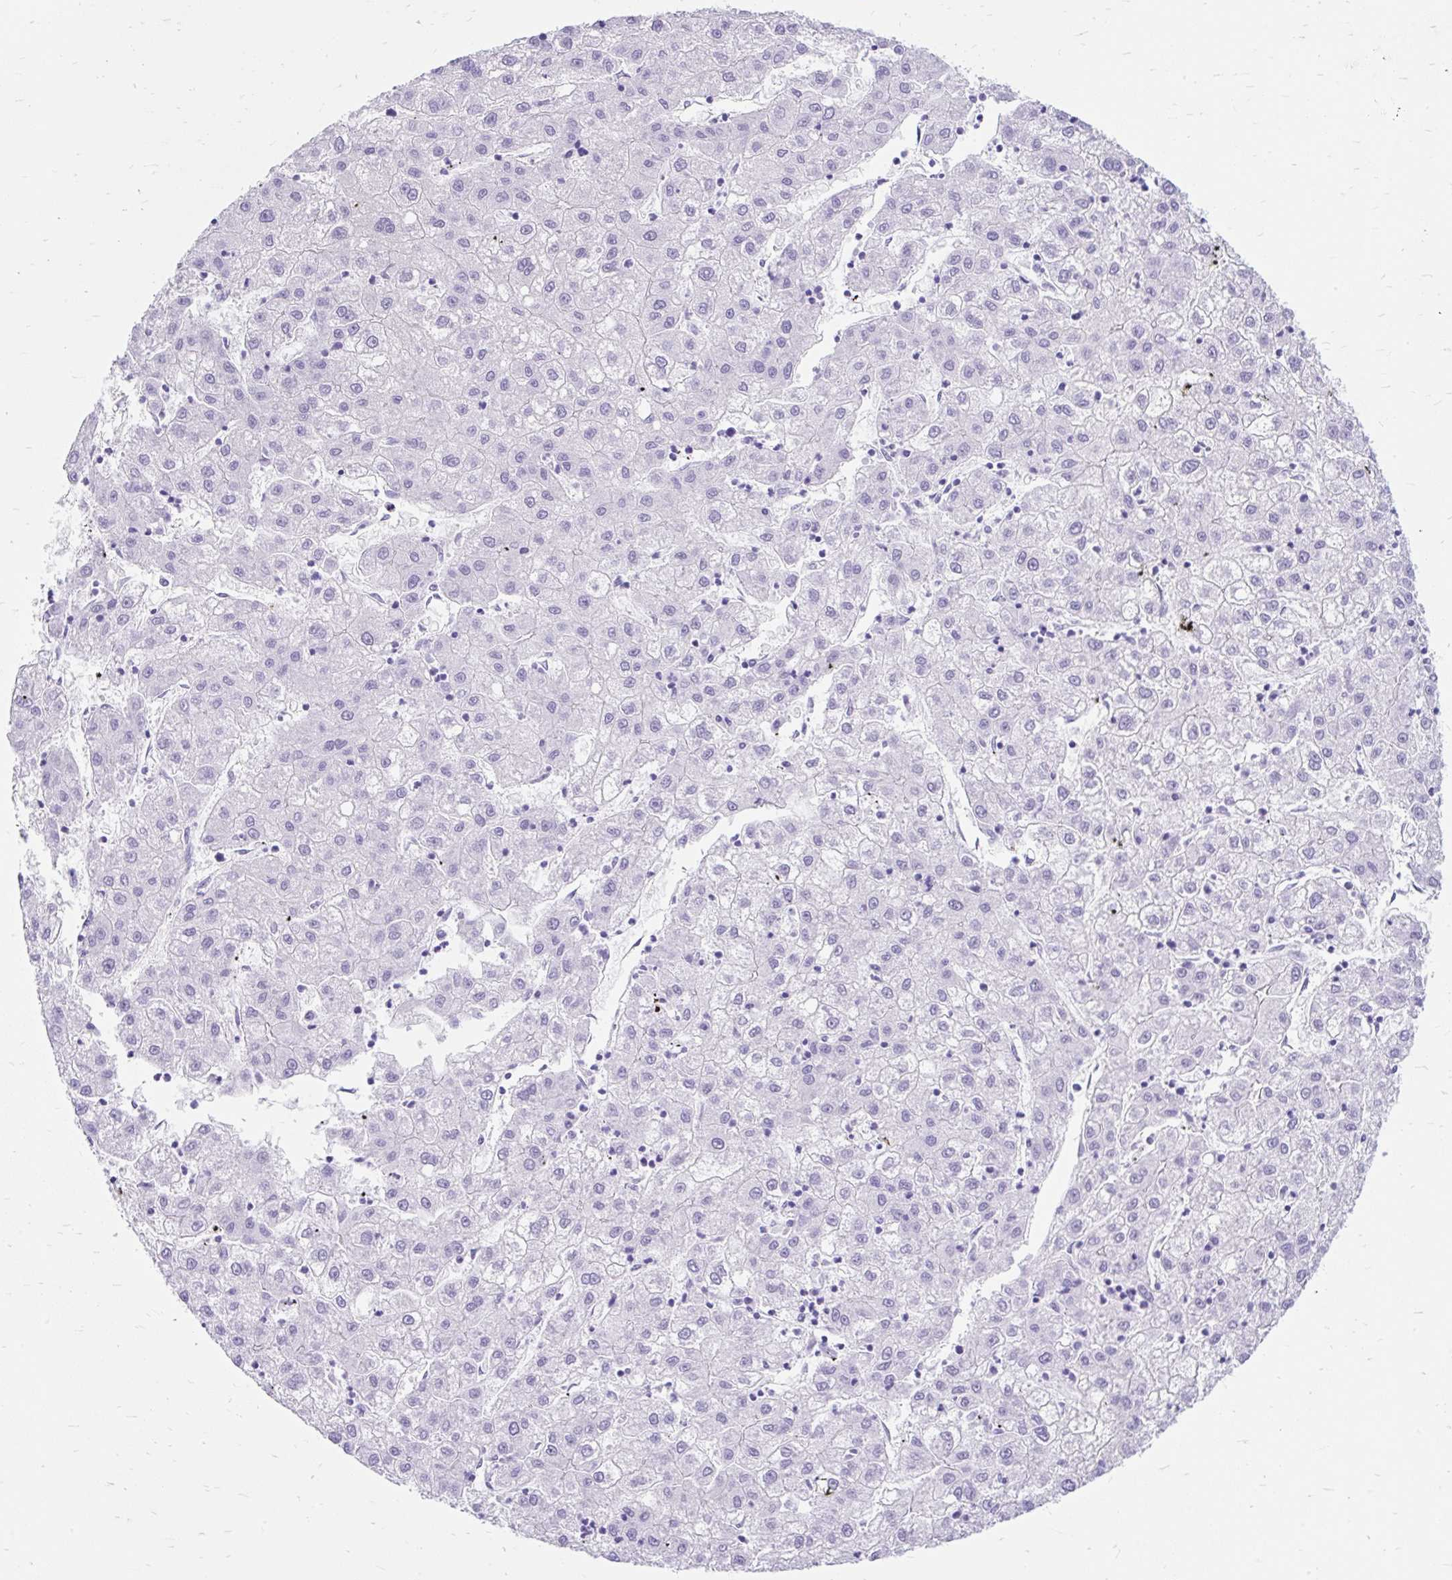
{"staining": {"intensity": "negative", "quantity": "none", "location": "none"}, "tissue": "liver cancer", "cell_type": "Tumor cells", "image_type": "cancer", "snomed": [{"axis": "morphology", "description": "Carcinoma, Hepatocellular, NOS"}, {"axis": "topography", "description": "Liver"}], "caption": "Protein analysis of liver cancer (hepatocellular carcinoma) demonstrates no significant expression in tumor cells.", "gene": "SCGB1A1", "patient": {"sex": "male", "age": 72}}